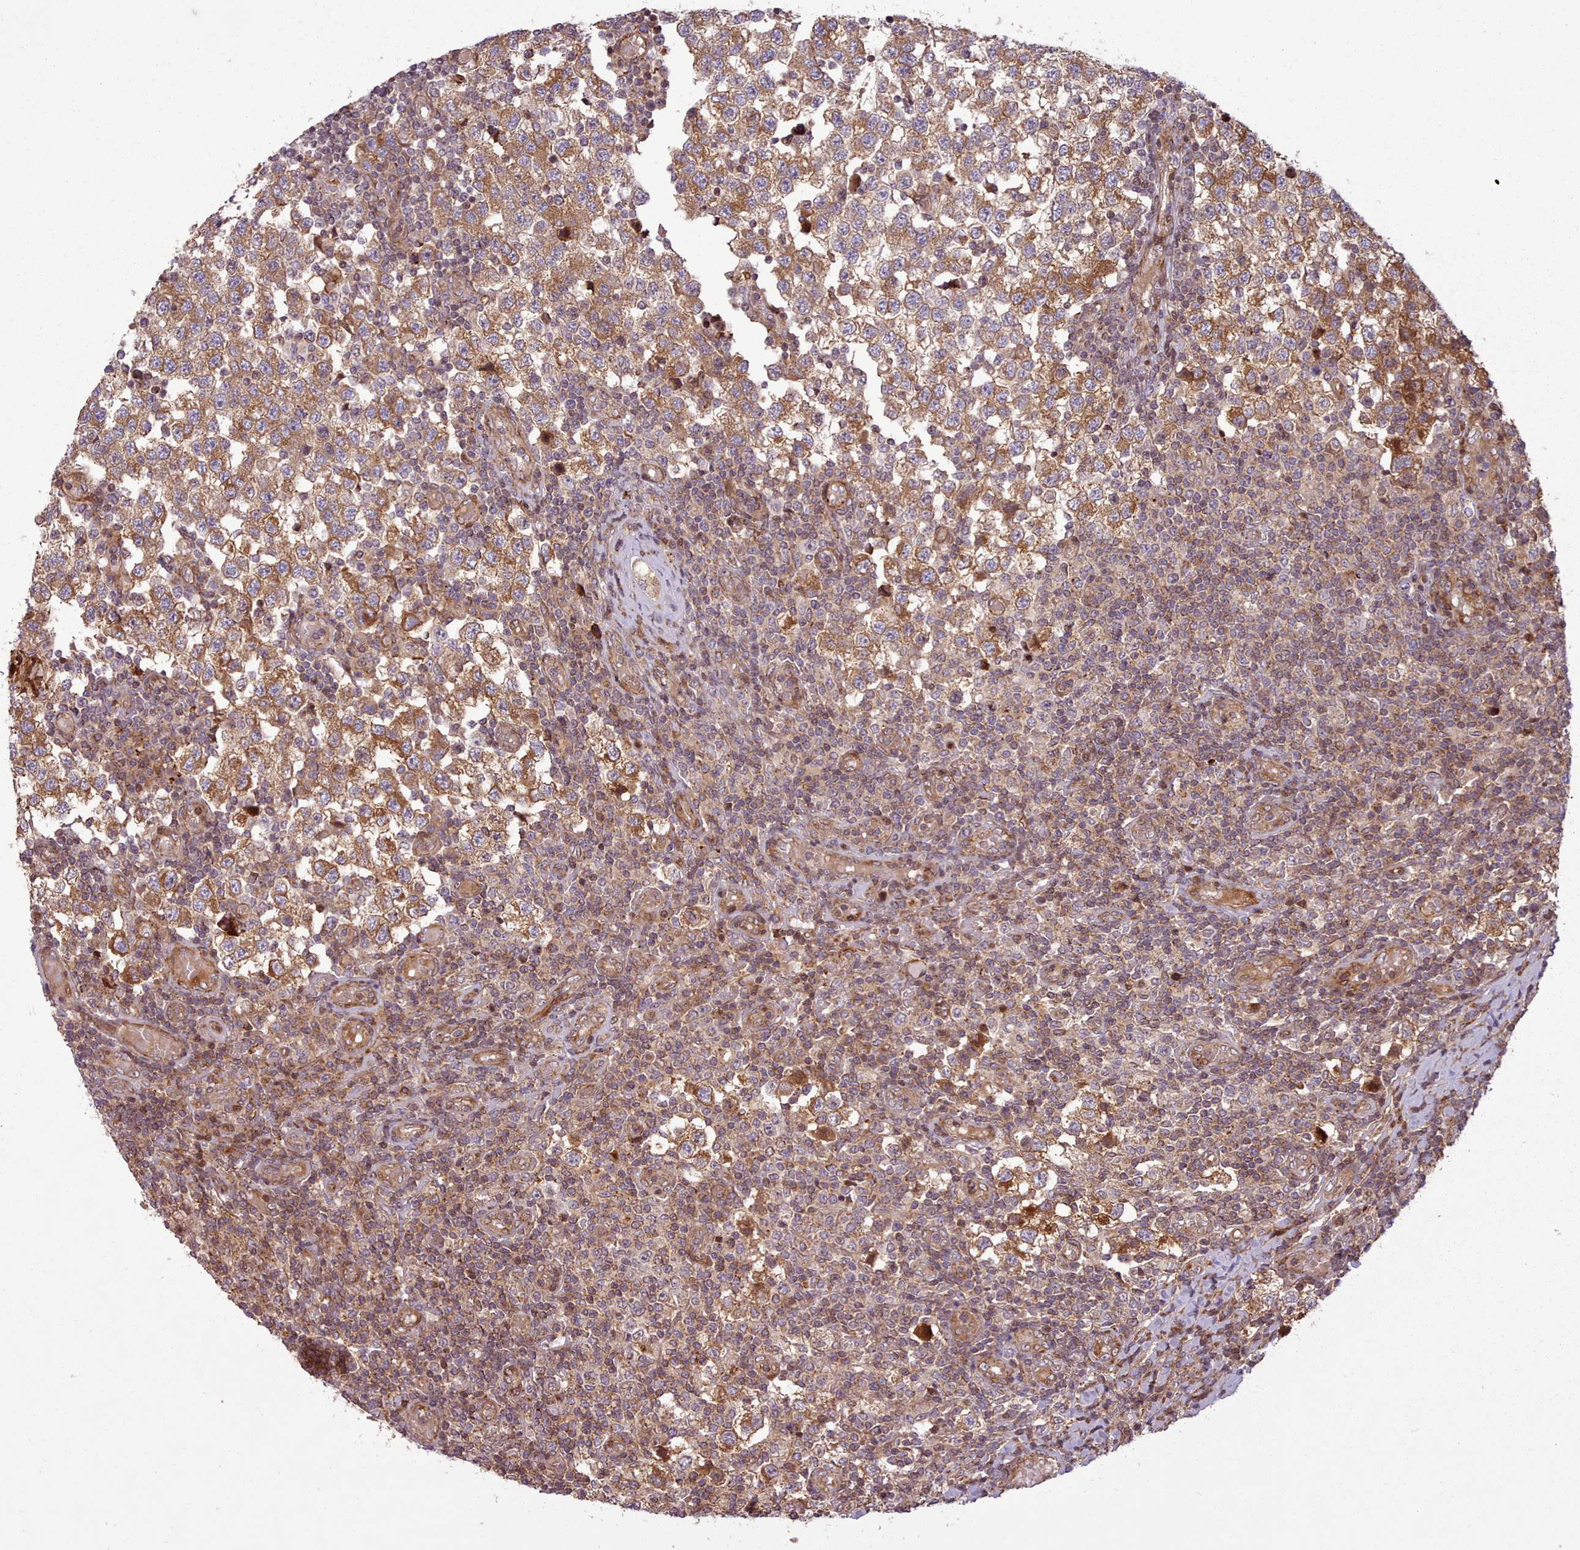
{"staining": {"intensity": "moderate", "quantity": ">75%", "location": "cytoplasmic/membranous"}, "tissue": "testis cancer", "cell_type": "Tumor cells", "image_type": "cancer", "snomed": [{"axis": "morphology", "description": "Seminoma, NOS"}, {"axis": "topography", "description": "Testis"}], "caption": "There is medium levels of moderate cytoplasmic/membranous staining in tumor cells of seminoma (testis), as demonstrated by immunohistochemical staining (brown color).", "gene": "NLRP7", "patient": {"sex": "male", "age": 34}}